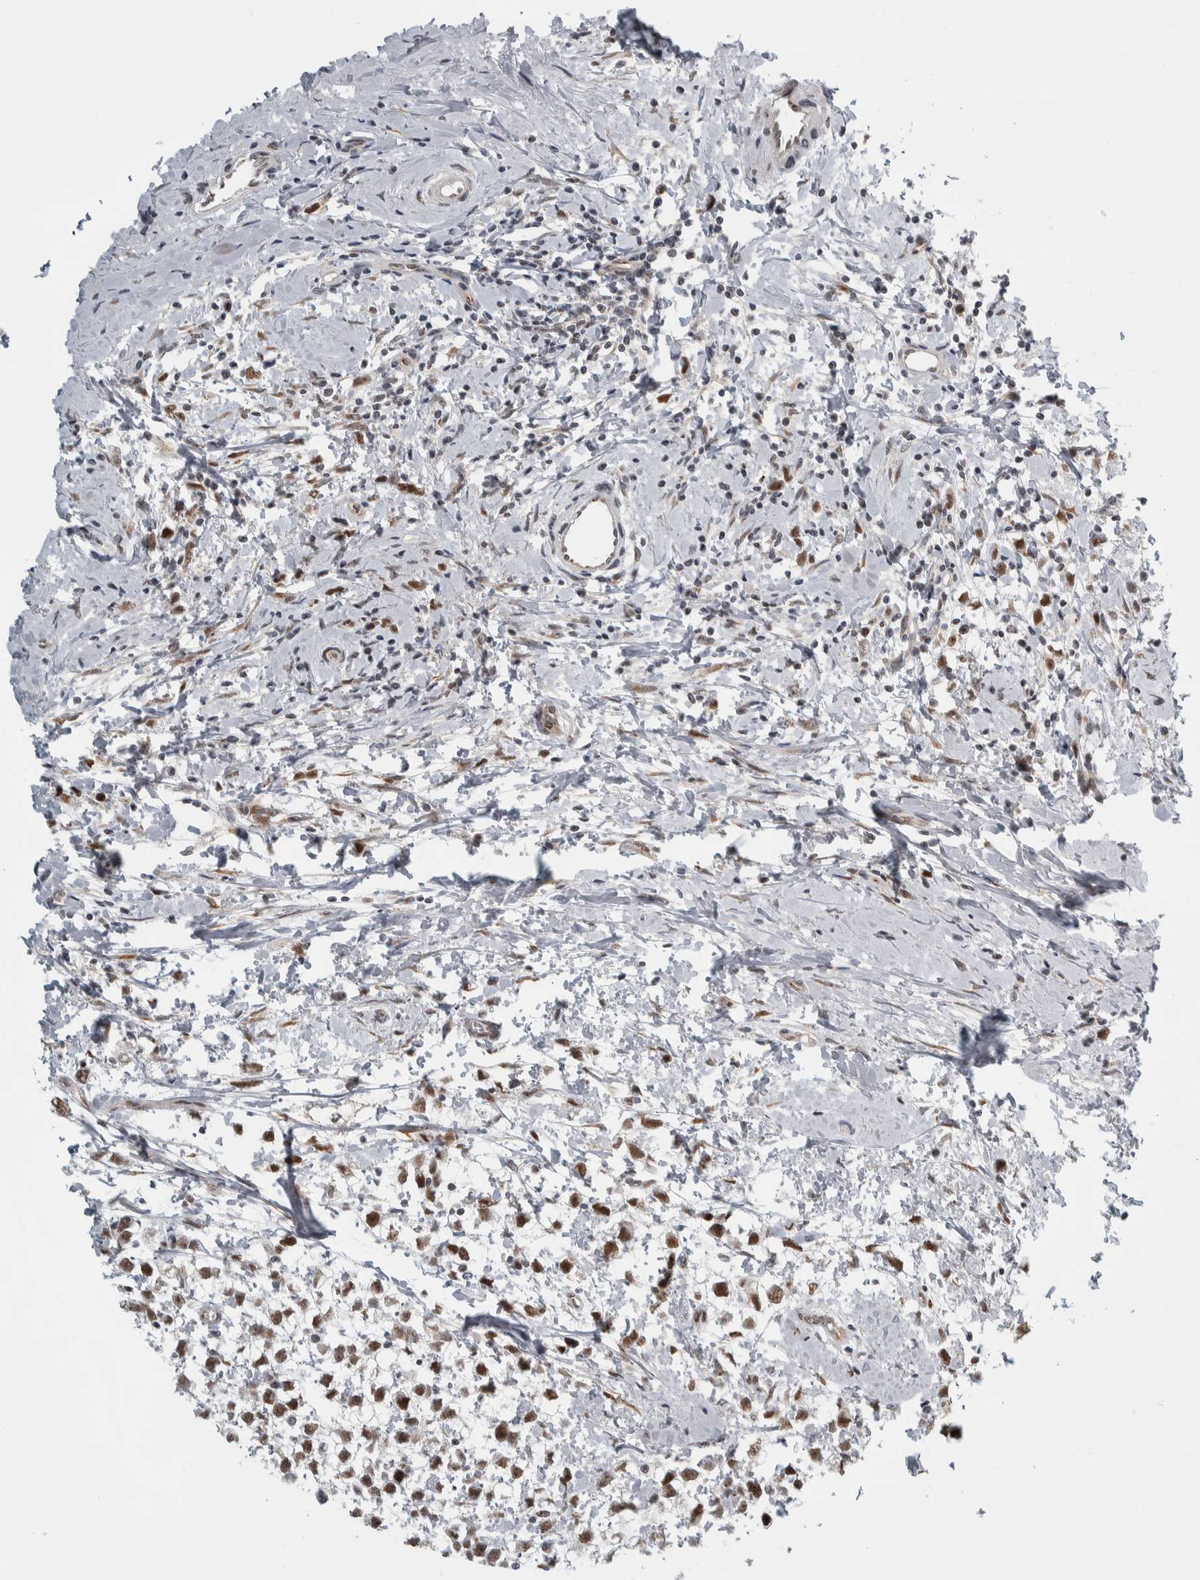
{"staining": {"intensity": "strong", "quantity": ">75%", "location": "nuclear"}, "tissue": "testis cancer", "cell_type": "Tumor cells", "image_type": "cancer", "snomed": [{"axis": "morphology", "description": "Seminoma, NOS"}, {"axis": "morphology", "description": "Carcinoma, Embryonal, NOS"}, {"axis": "topography", "description": "Testis"}], "caption": "Strong nuclear protein staining is present in about >75% of tumor cells in testis cancer.", "gene": "ZMYND8", "patient": {"sex": "male", "age": 51}}